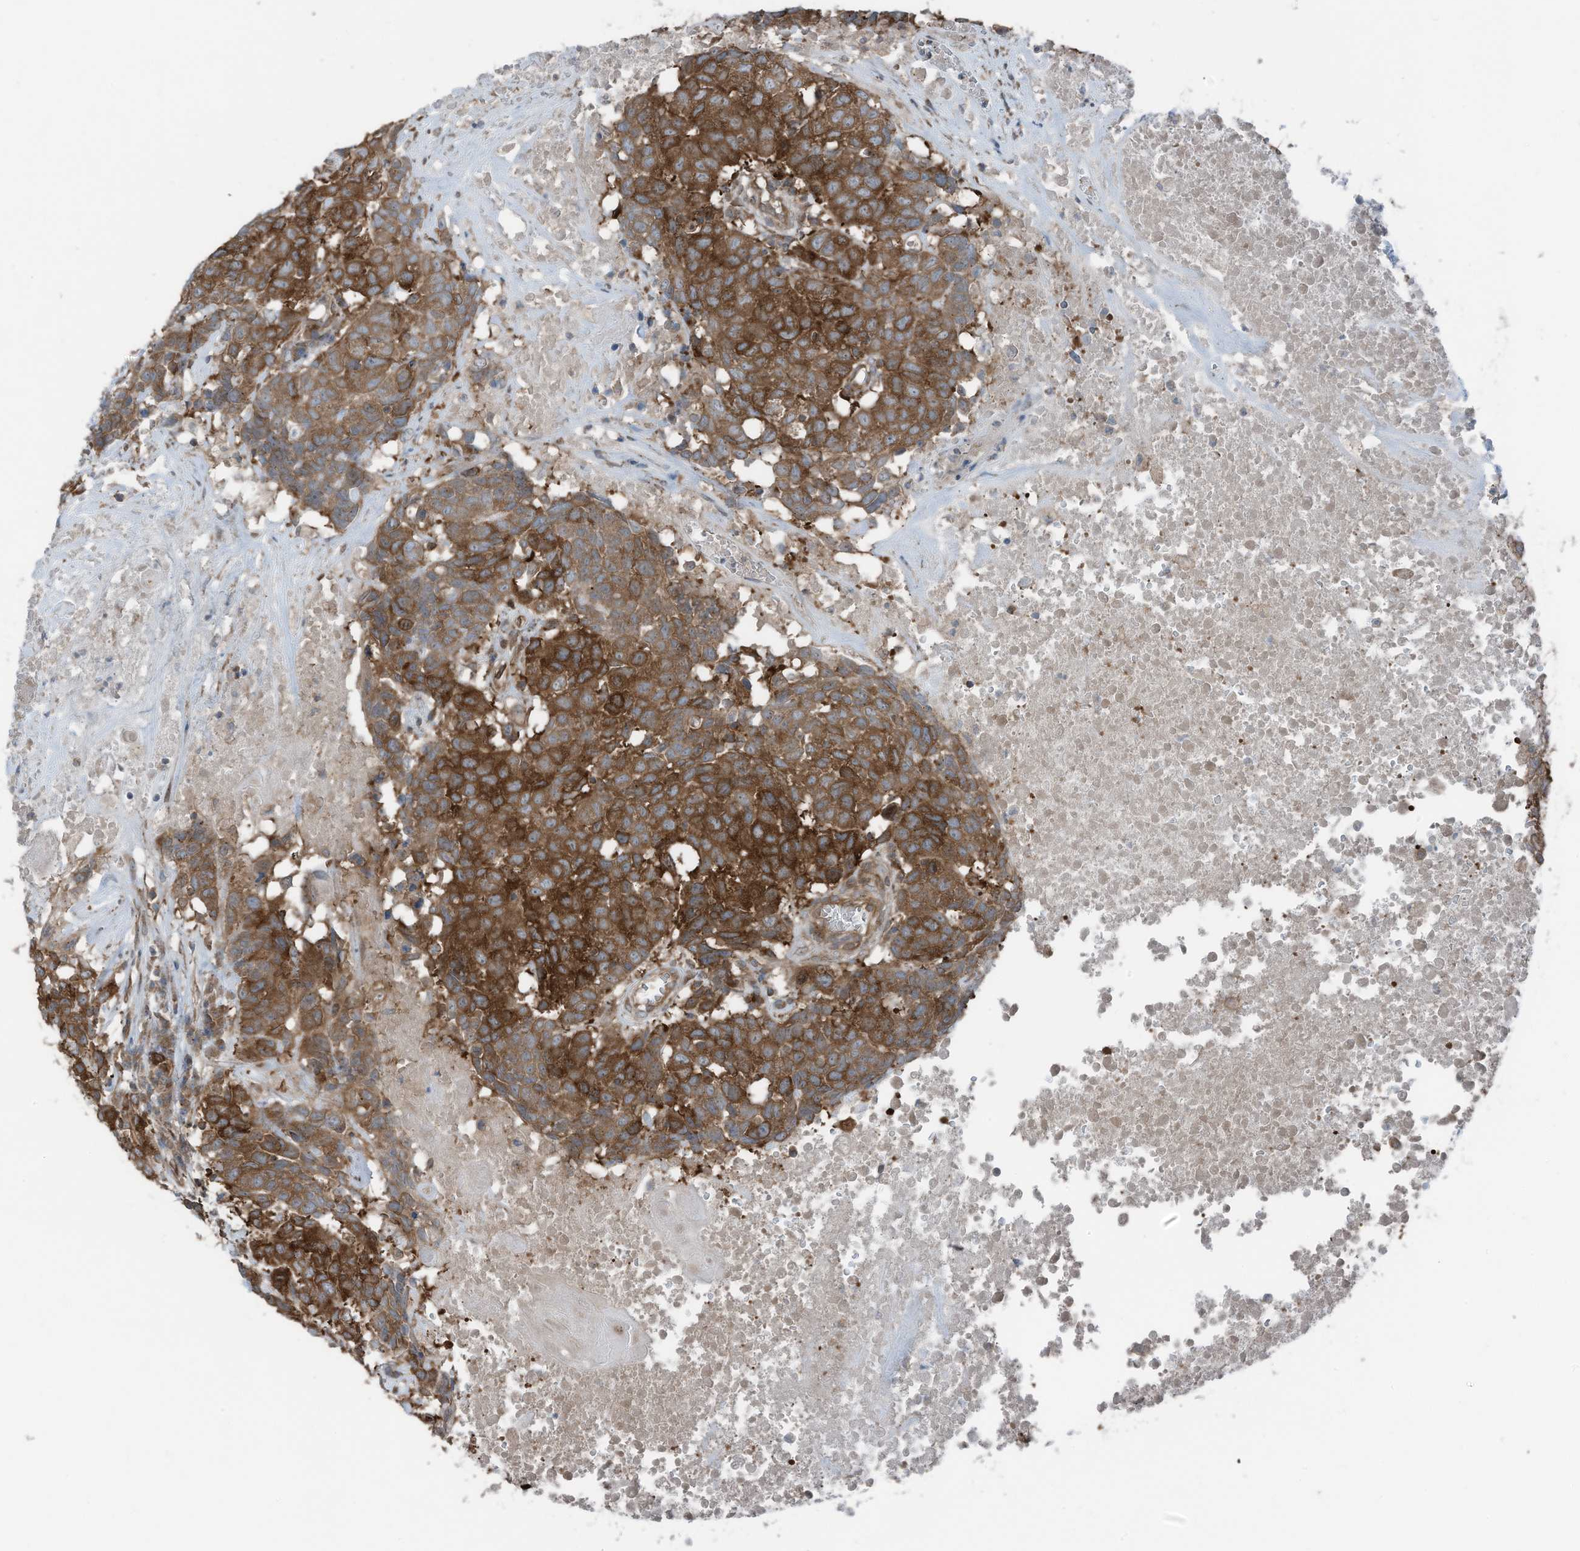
{"staining": {"intensity": "strong", "quantity": ">75%", "location": "cytoplasmic/membranous"}, "tissue": "head and neck cancer", "cell_type": "Tumor cells", "image_type": "cancer", "snomed": [{"axis": "morphology", "description": "Squamous cell carcinoma, NOS"}, {"axis": "topography", "description": "Head-Neck"}], "caption": "Head and neck cancer stained with a brown dye exhibits strong cytoplasmic/membranous positive positivity in approximately >75% of tumor cells.", "gene": "TXNDC9", "patient": {"sex": "male", "age": 66}}